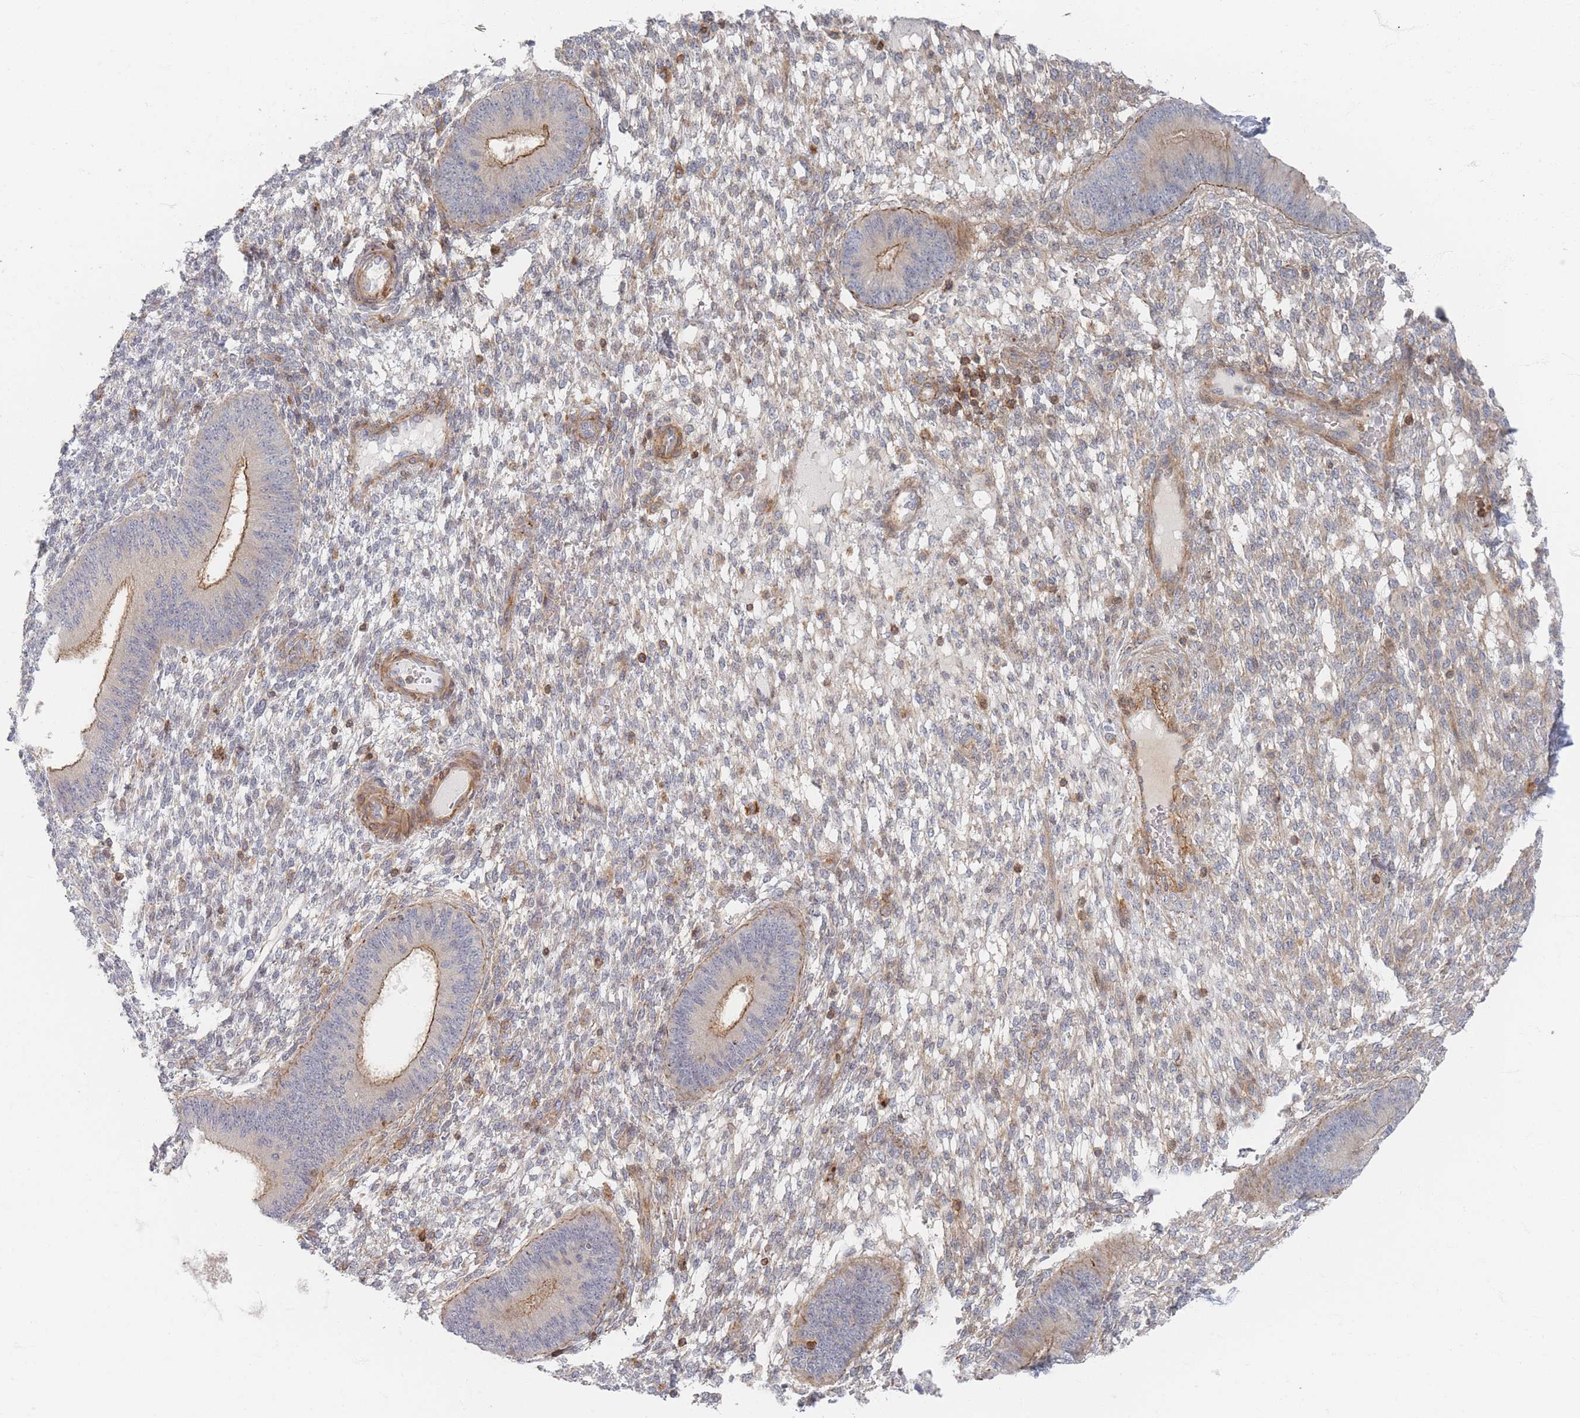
{"staining": {"intensity": "weak", "quantity": "<25%", "location": "cytoplasmic/membranous"}, "tissue": "endometrium", "cell_type": "Cells in endometrial stroma", "image_type": "normal", "snomed": [{"axis": "morphology", "description": "Normal tissue, NOS"}, {"axis": "topography", "description": "Endometrium"}], "caption": "DAB immunohistochemical staining of normal endometrium shows no significant positivity in cells in endometrial stroma. (DAB (3,3'-diaminobenzidine) IHC, high magnification).", "gene": "ZKSCAN7", "patient": {"sex": "female", "age": 49}}